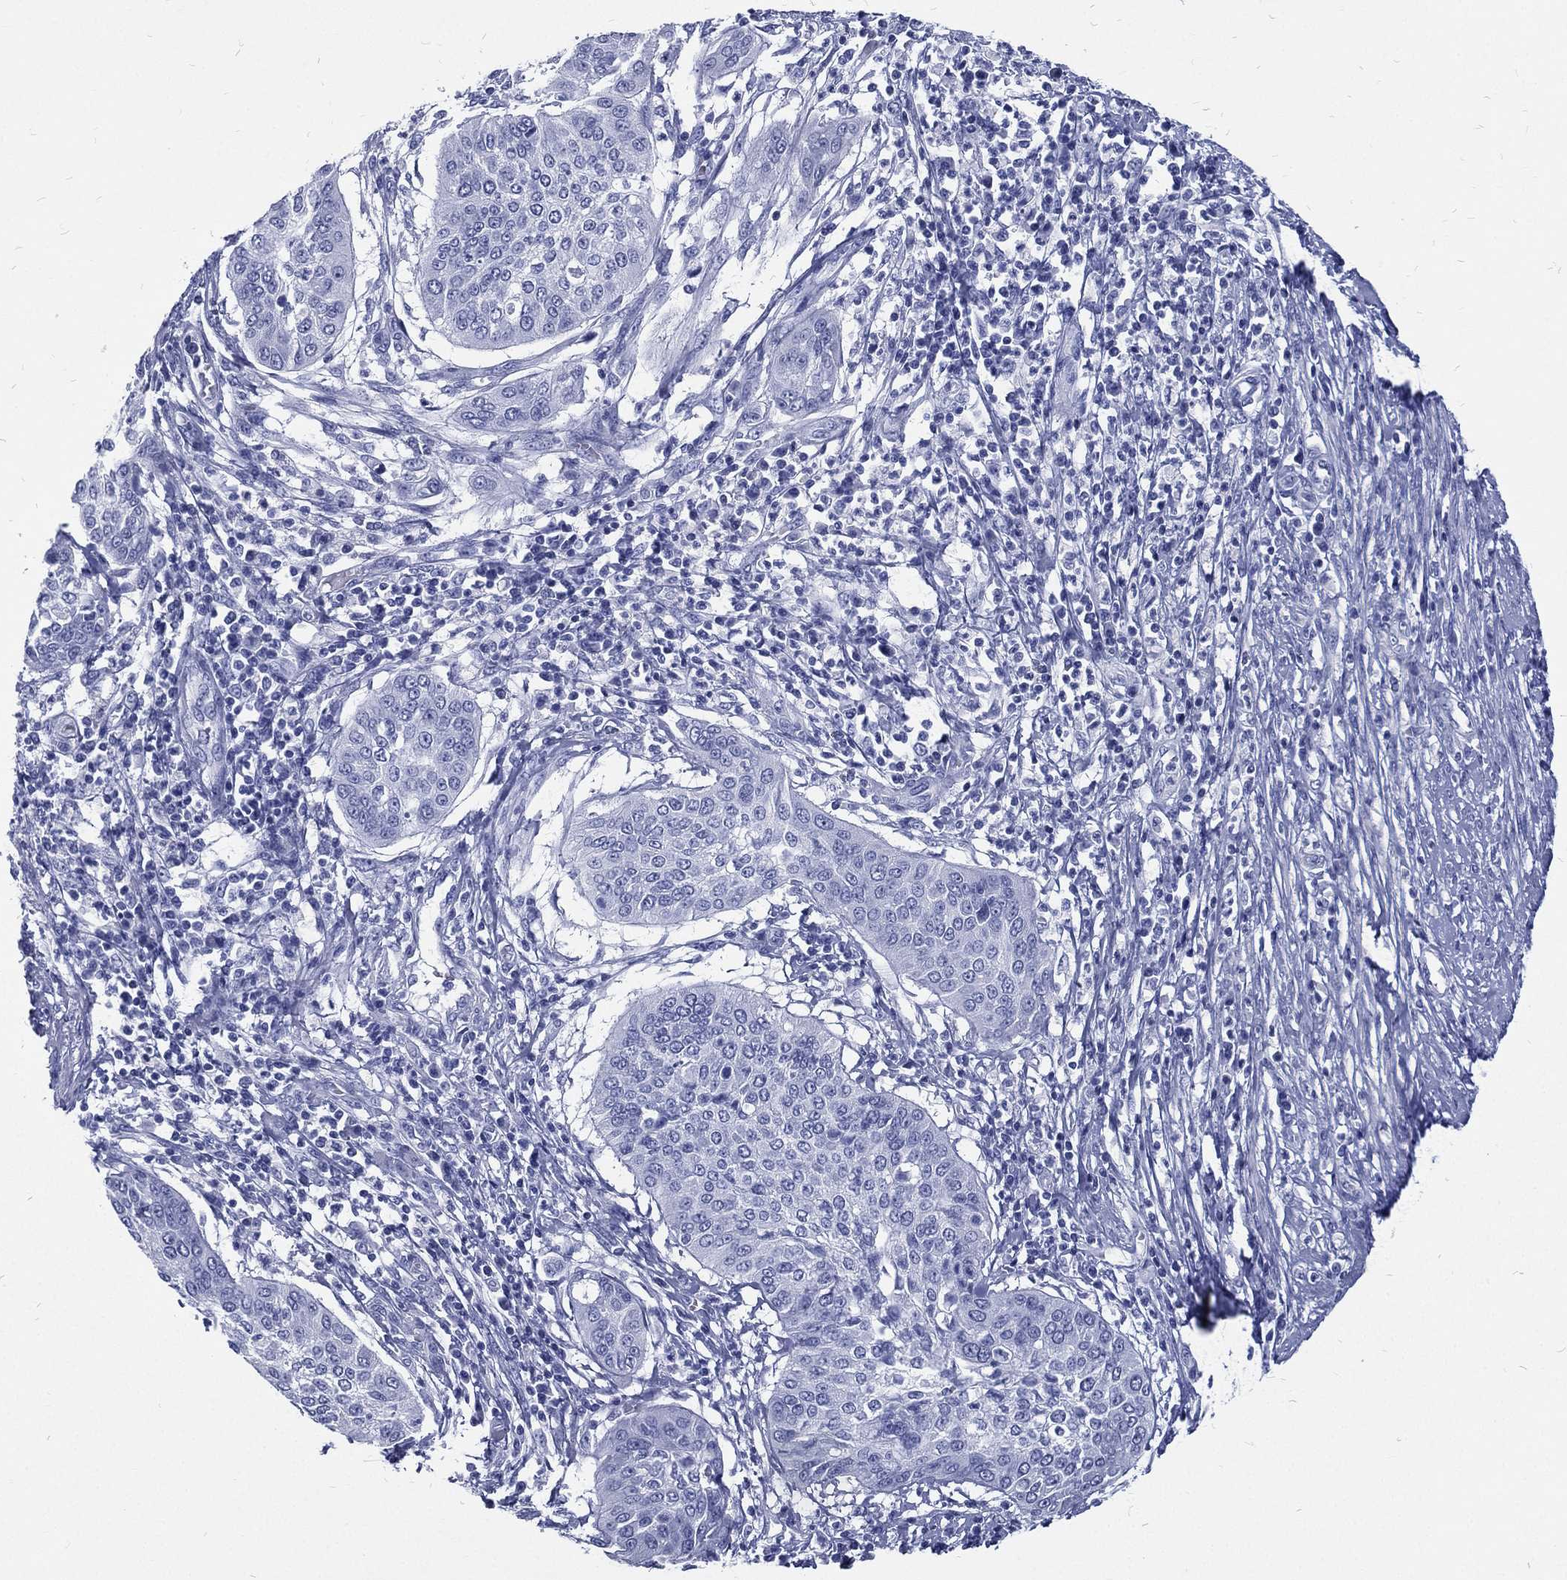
{"staining": {"intensity": "negative", "quantity": "none", "location": "none"}, "tissue": "cervical cancer", "cell_type": "Tumor cells", "image_type": "cancer", "snomed": [{"axis": "morphology", "description": "Normal tissue, NOS"}, {"axis": "morphology", "description": "Squamous cell carcinoma, NOS"}, {"axis": "topography", "description": "Cervix"}], "caption": "Immunohistochemistry photomicrograph of neoplastic tissue: human cervical cancer (squamous cell carcinoma) stained with DAB displays no significant protein positivity in tumor cells.", "gene": "RSPH4A", "patient": {"sex": "female", "age": 39}}